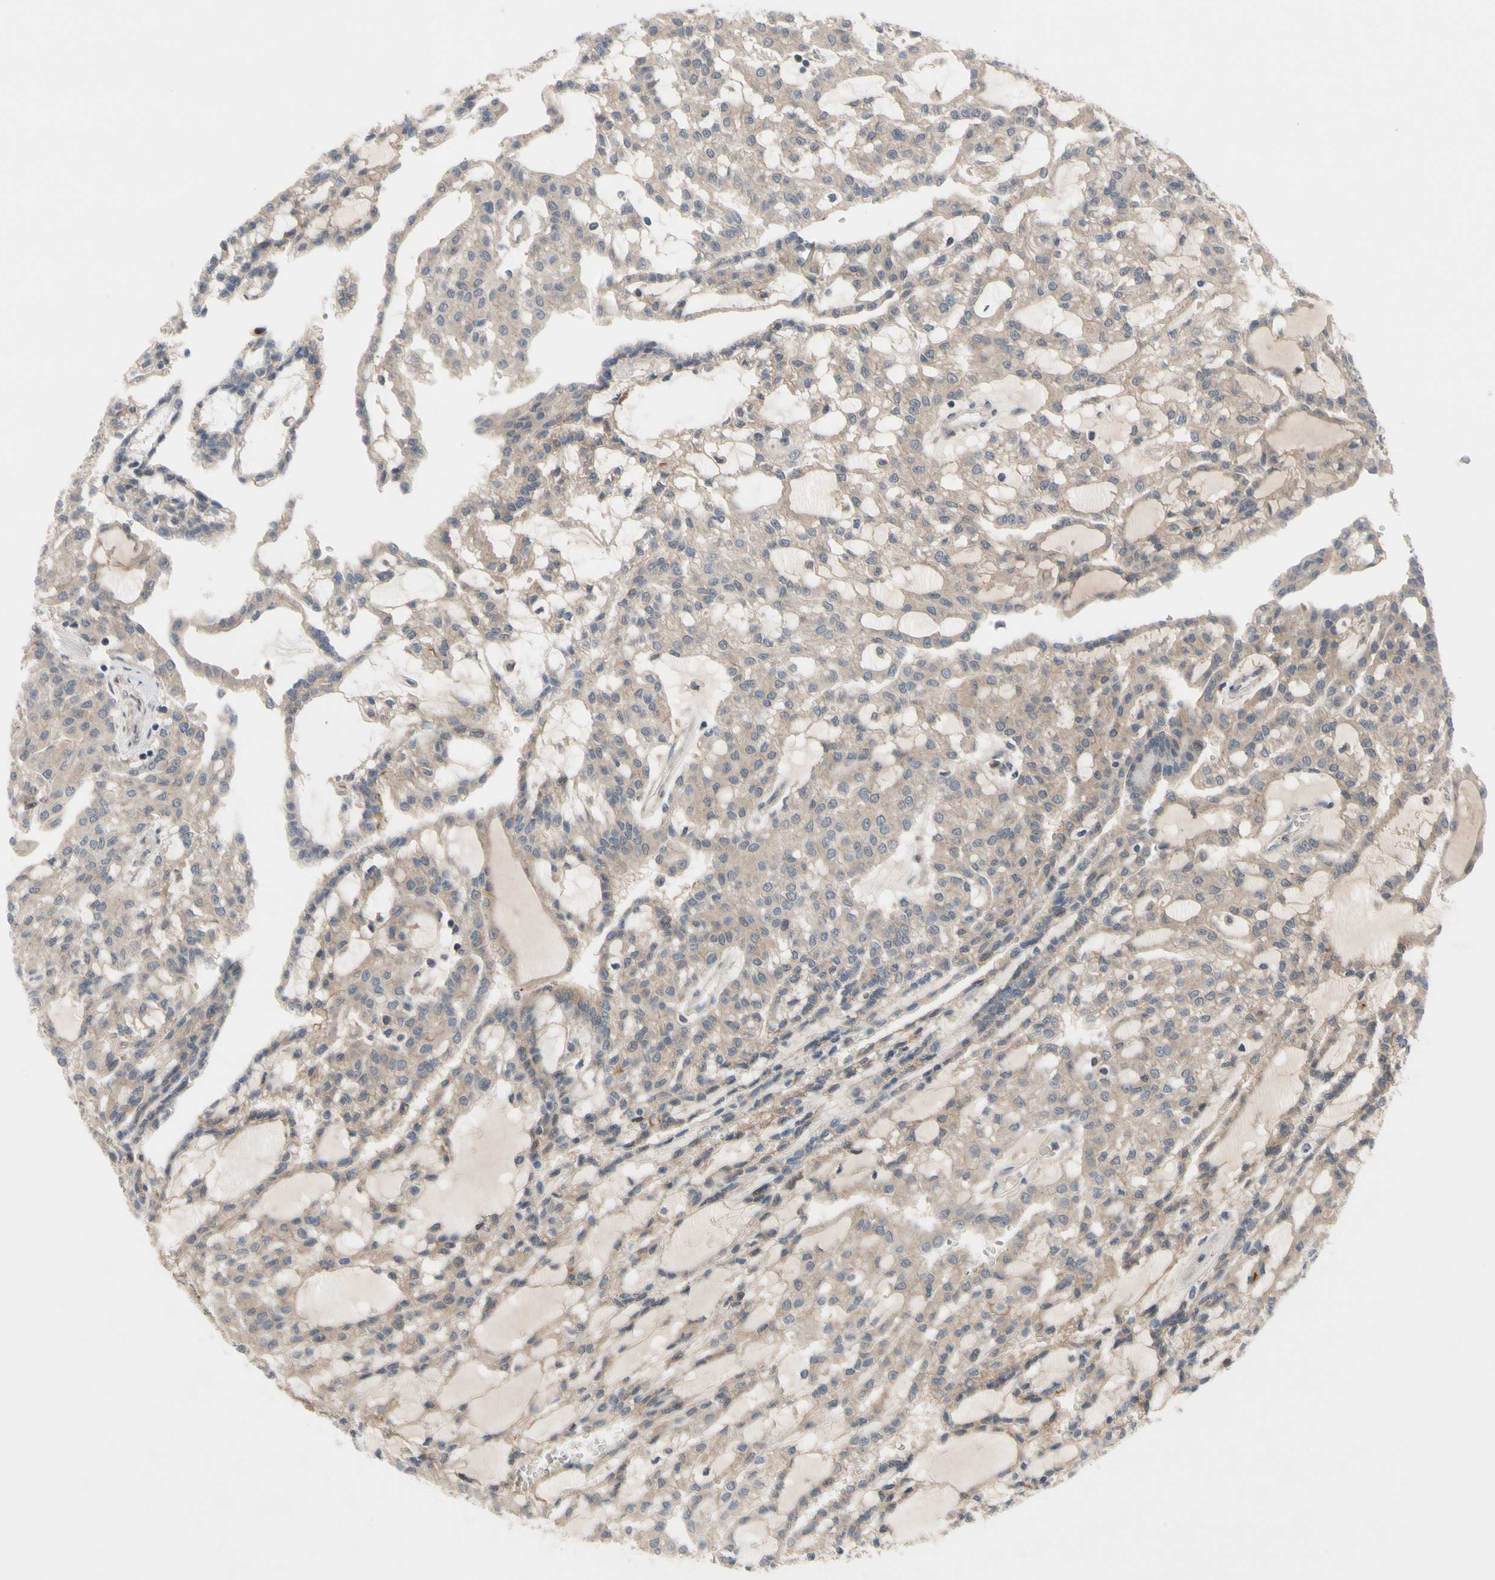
{"staining": {"intensity": "weak", "quantity": ">75%", "location": "cytoplasmic/membranous"}, "tissue": "renal cancer", "cell_type": "Tumor cells", "image_type": "cancer", "snomed": [{"axis": "morphology", "description": "Adenocarcinoma, NOS"}, {"axis": "topography", "description": "Kidney"}], "caption": "Weak cytoplasmic/membranous staining for a protein is appreciated in approximately >75% of tumor cells of adenocarcinoma (renal) using immunohistochemistry (IHC).", "gene": "OAZ1", "patient": {"sex": "male", "age": 63}}